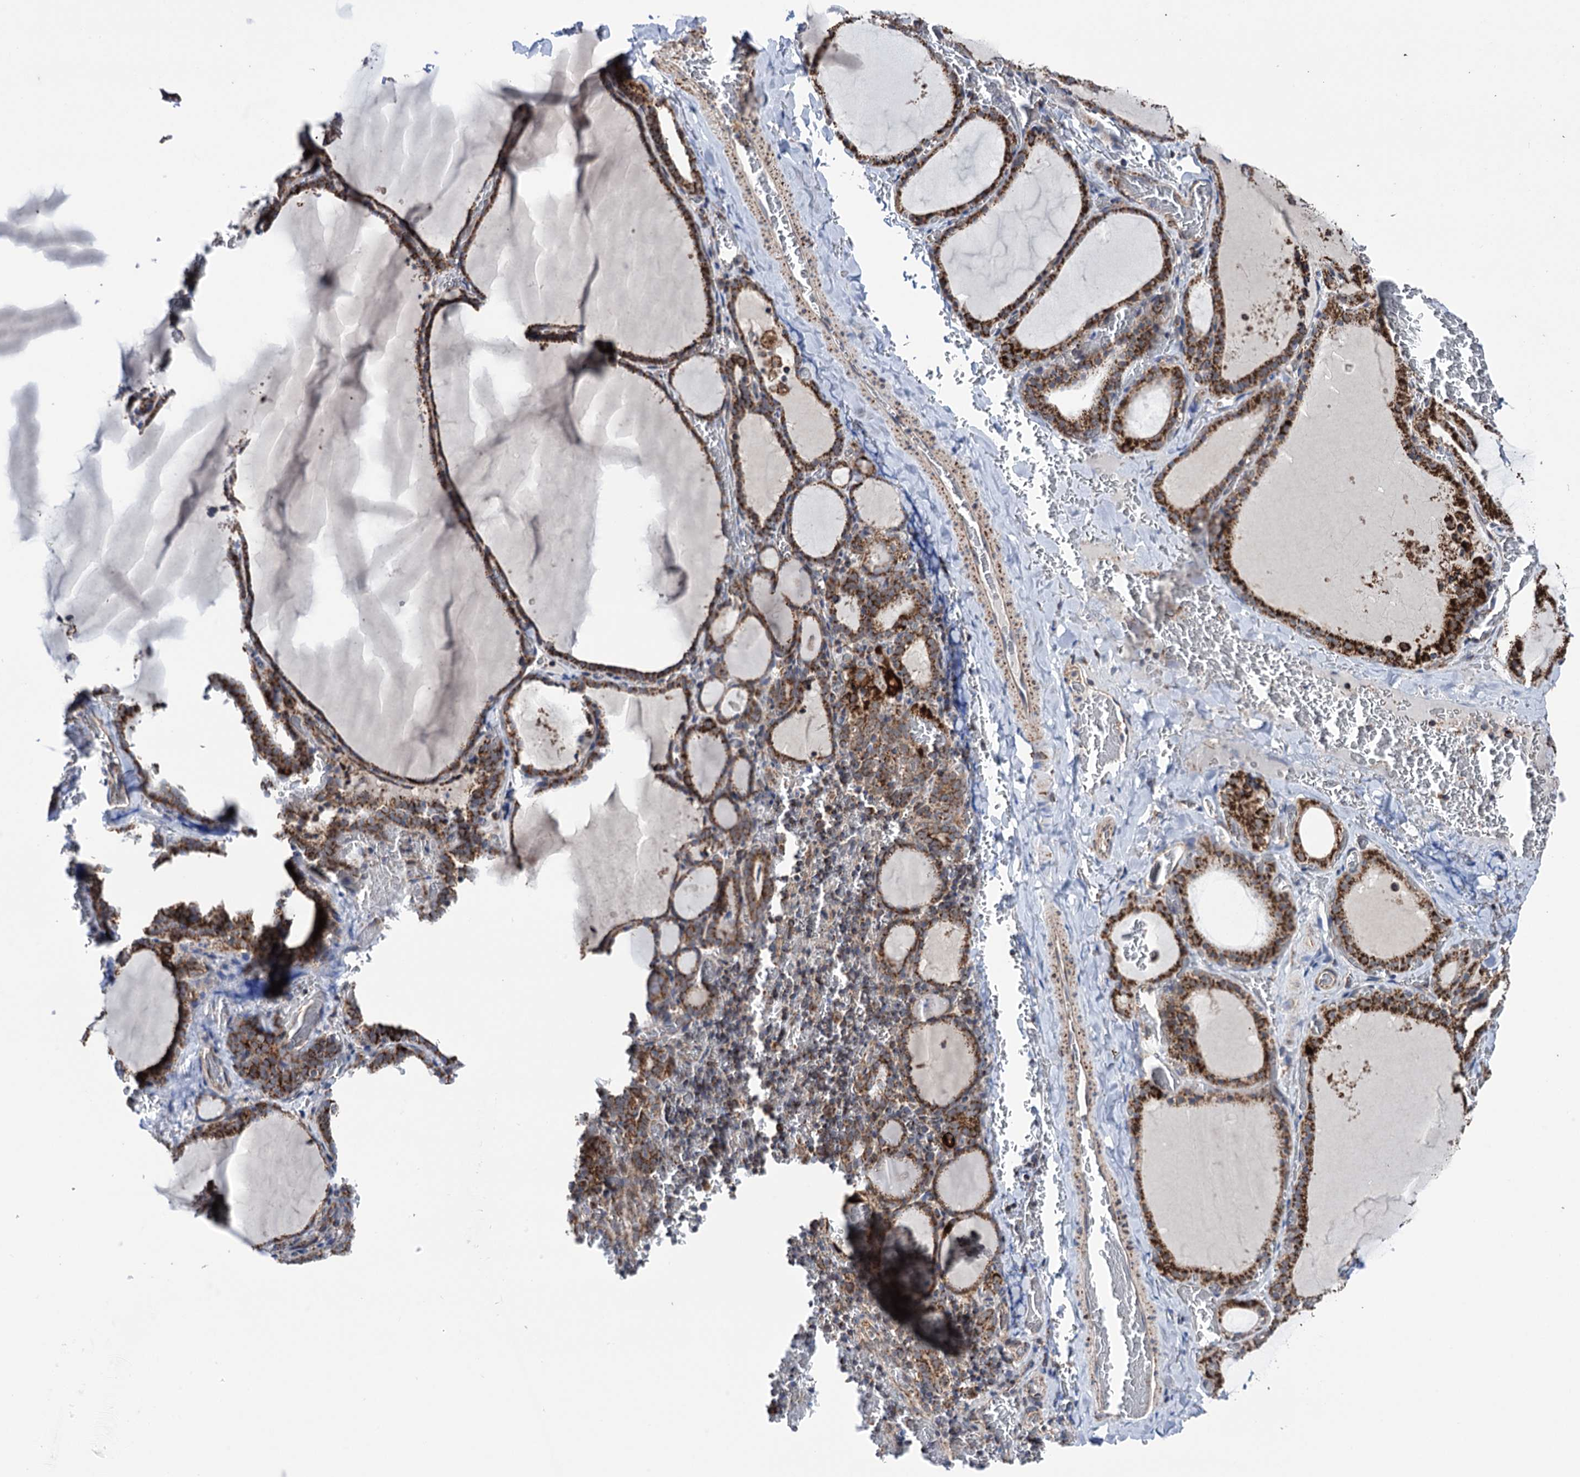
{"staining": {"intensity": "strong", "quantity": ">75%", "location": "cytoplasmic/membranous"}, "tissue": "thyroid gland", "cell_type": "Glandular cells", "image_type": "normal", "snomed": [{"axis": "morphology", "description": "Normal tissue, NOS"}, {"axis": "topography", "description": "Thyroid gland"}], "caption": "Immunohistochemical staining of normal human thyroid gland shows >75% levels of strong cytoplasmic/membranous protein expression in approximately >75% of glandular cells. Using DAB (3,3'-diaminobenzidine) (brown) and hematoxylin (blue) stains, captured at high magnification using brightfield microscopy.", "gene": "SUCLA2", "patient": {"sex": "female", "age": 39}}